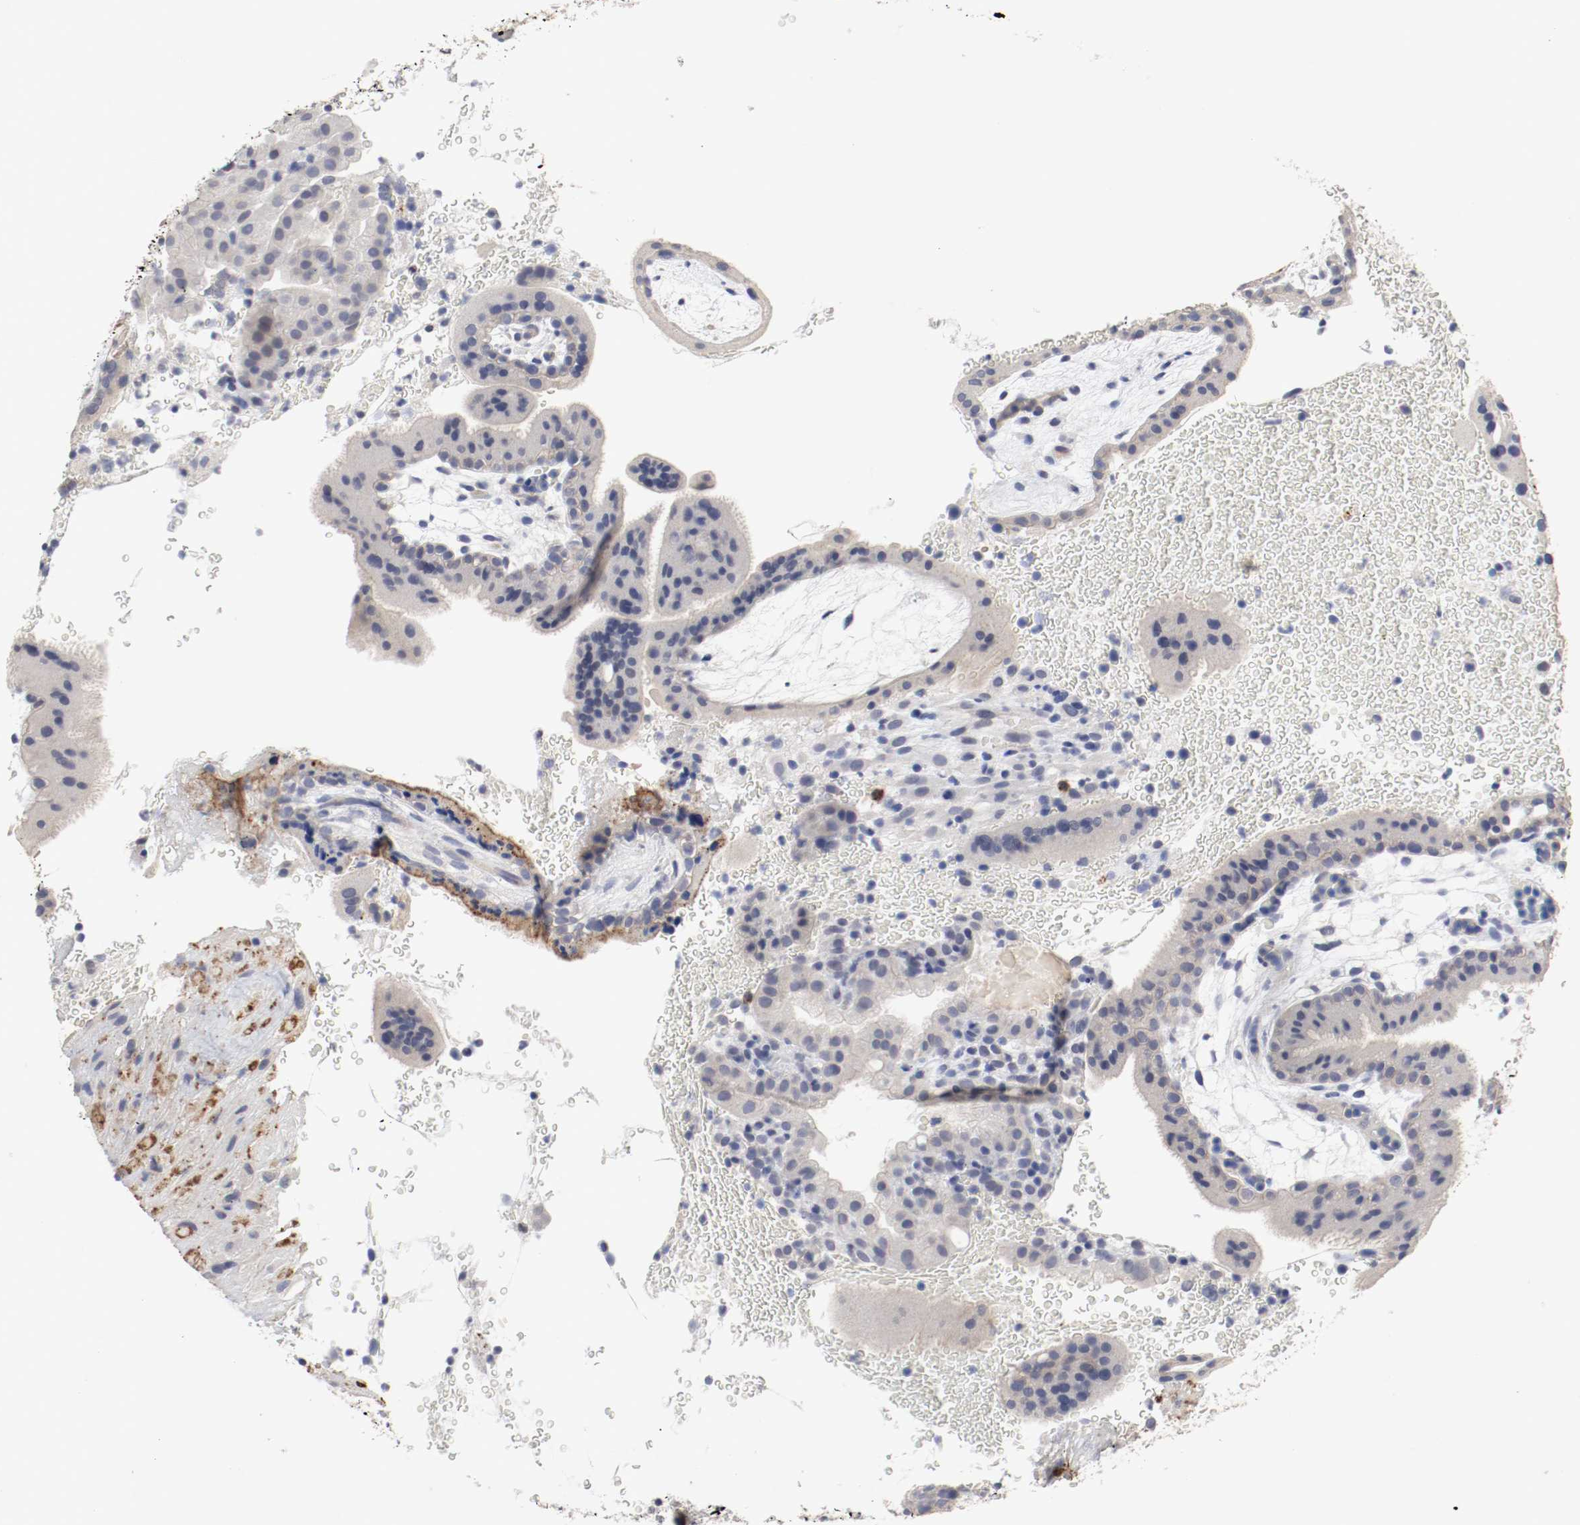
{"staining": {"intensity": "negative", "quantity": "none", "location": "none"}, "tissue": "placenta", "cell_type": "Trophoblastic cells", "image_type": "normal", "snomed": [{"axis": "morphology", "description": "Normal tissue, NOS"}, {"axis": "topography", "description": "Placenta"}], "caption": "This is an immunohistochemistry photomicrograph of benign human placenta. There is no staining in trophoblastic cells.", "gene": "KIT", "patient": {"sex": "female", "age": 19}}